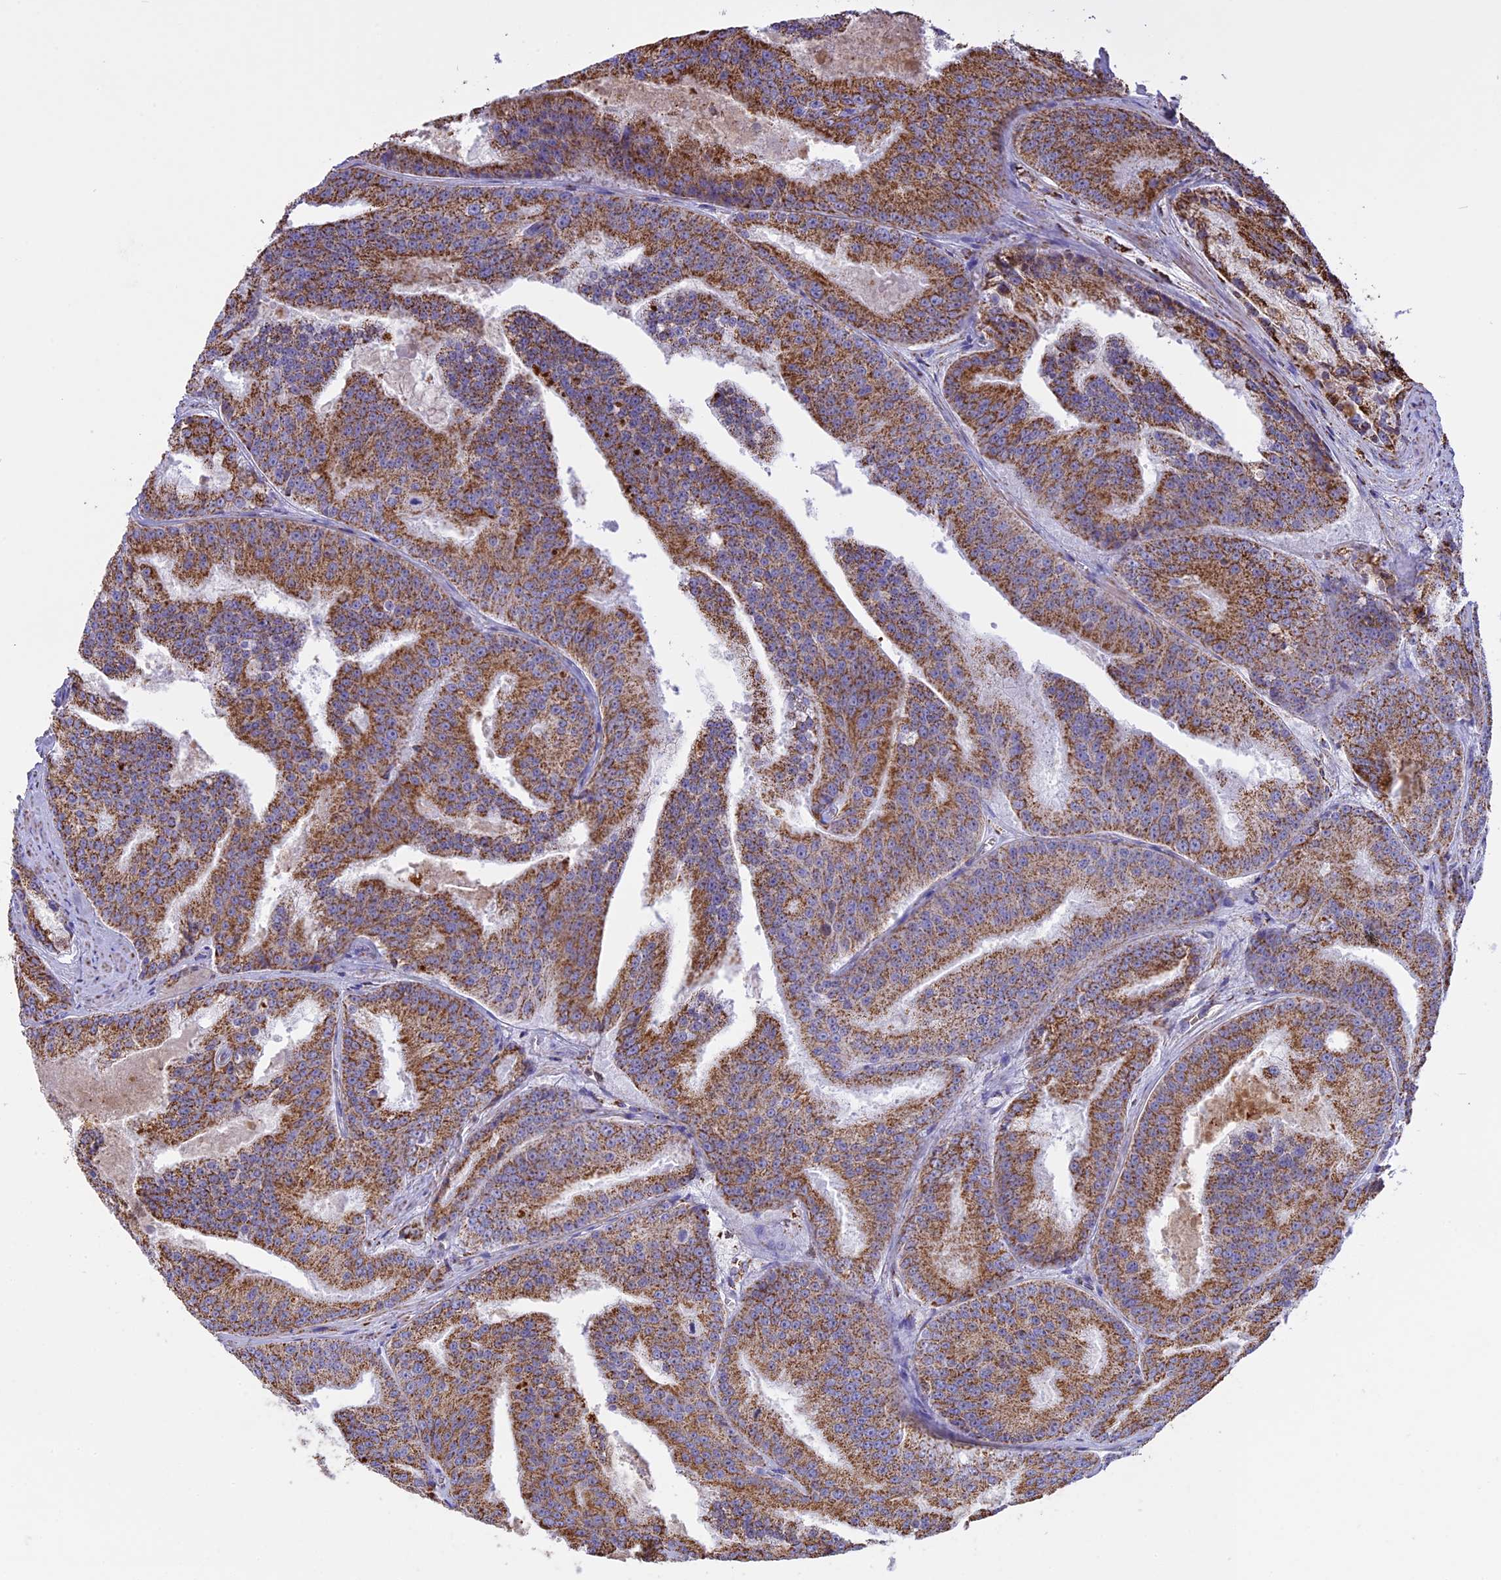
{"staining": {"intensity": "moderate", "quantity": ">75%", "location": "cytoplasmic/membranous"}, "tissue": "prostate cancer", "cell_type": "Tumor cells", "image_type": "cancer", "snomed": [{"axis": "morphology", "description": "Adenocarcinoma, High grade"}, {"axis": "topography", "description": "Prostate"}], "caption": "DAB immunohistochemical staining of human prostate cancer shows moderate cytoplasmic/membranous protein expression in about >75% of tumor cells.", "gene": "KCNG1", "patient": {"sex": "male", "age": 61}}